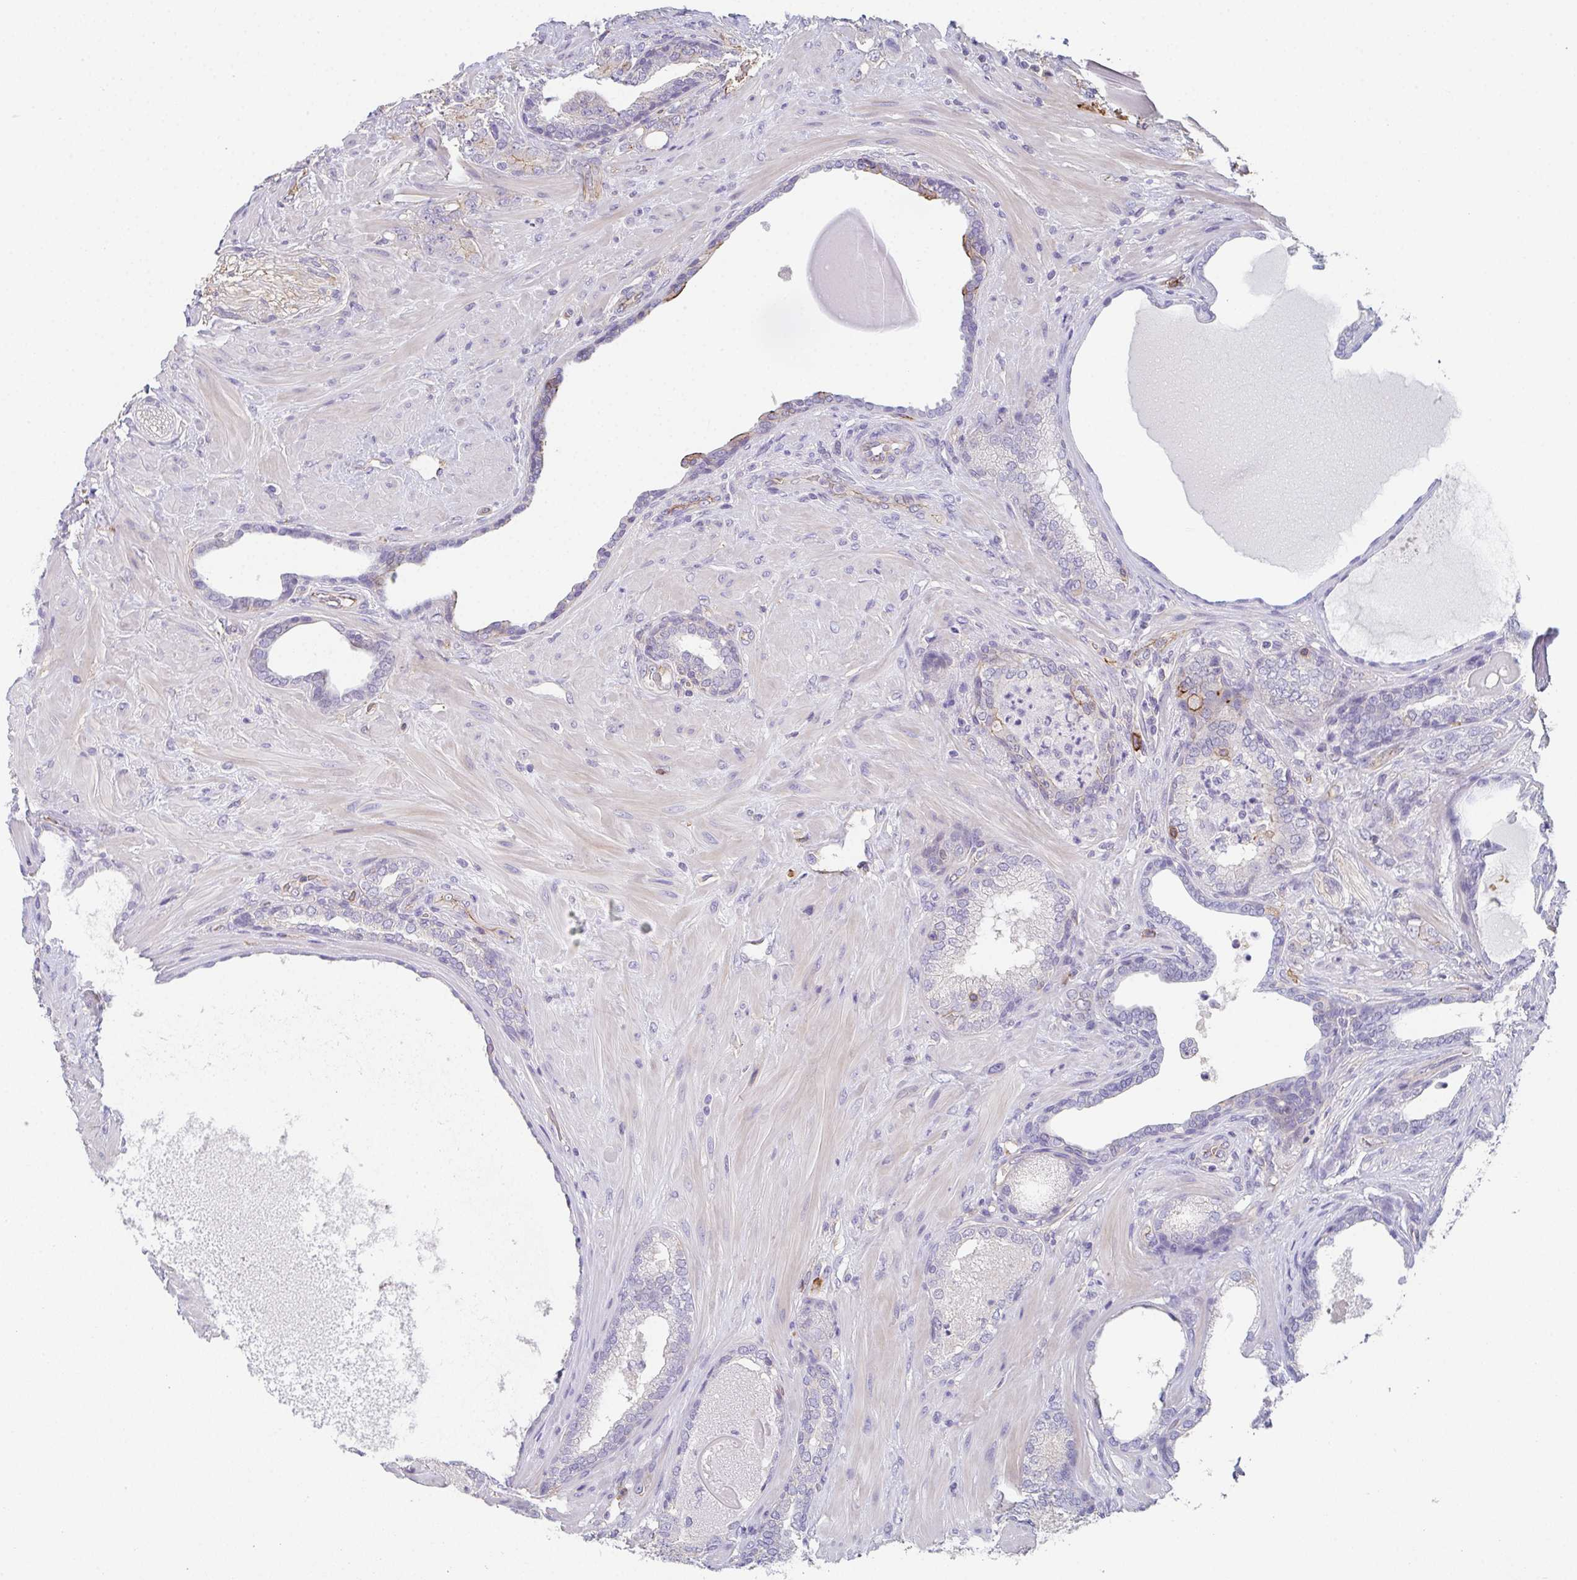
{"staining": {"intensity": "negative", "quantity": "none", "location": "none"}, "tissue": "prostate cancer", "cell_type": "Tumor cells", "image_type": "cancer", "snomed": [{"axis": "morphology", "description": "Adenocarcinoma, High grade"}, {"axis": "topography", "description": "Prostate"}], "caption": "Immunohistochemistry of human prostate cancer (high-grade adenocarcinoma) demonstrates no expression in tumor cells.", "gene": "DBN1", "patient": {"sex": "male", "age": 62}}